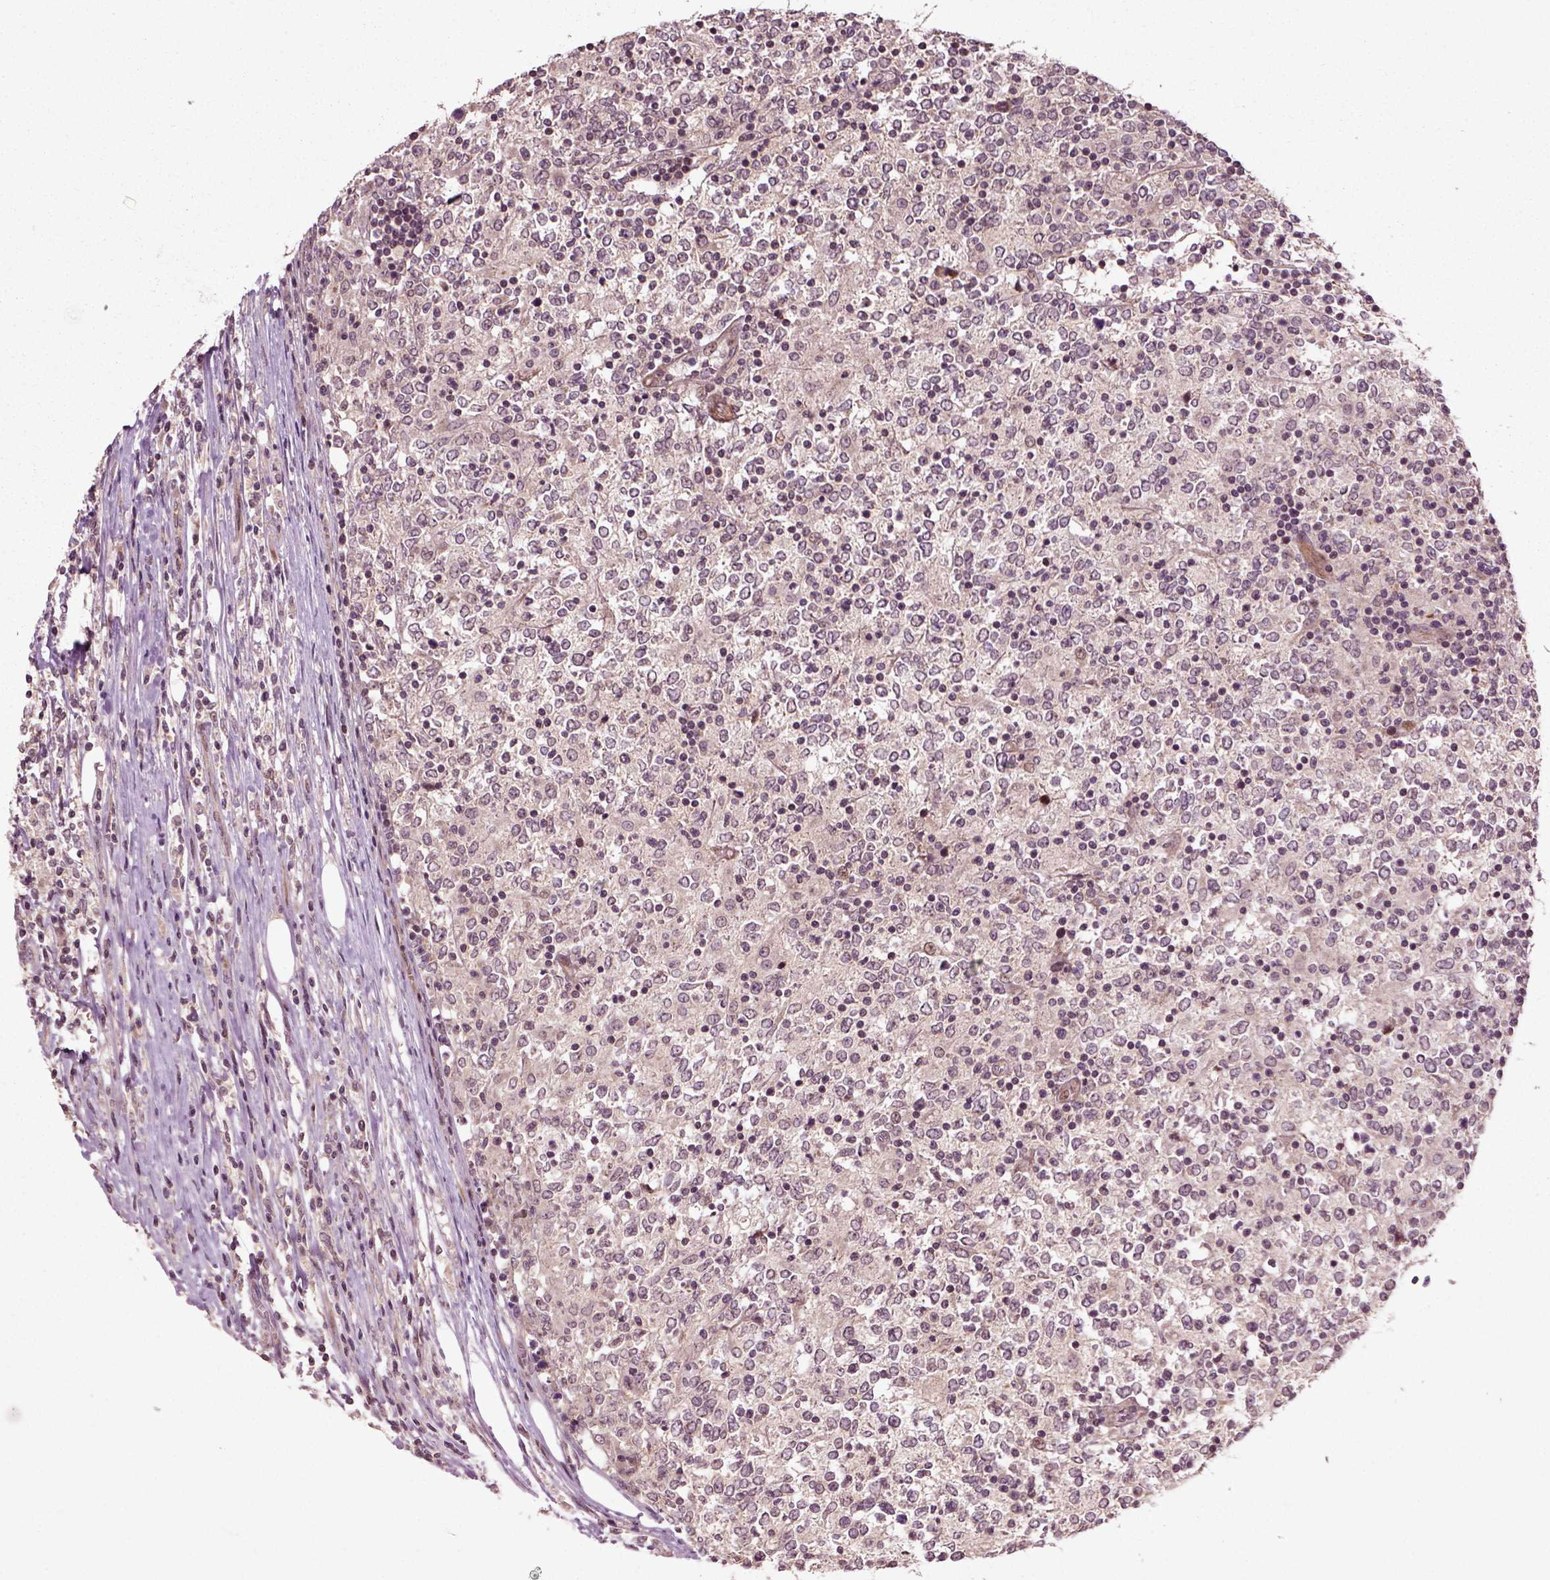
{"staining": {"intensity": "negative", "quantity": "none", "location": "none"}, "tissue": "lymphoma", "cell_type": "Tumor cells", "image_type": "cancer", "snomed": [{"axis": "morphology", "description": "Malignant lymphoma, non-Hodgkin's type, High grade"}, {"axis": "topography", "description": "Lymph node"}], "caption": "A high-resolution histopathology image shows immunohistochemistry (IHC) staining of malignant lymphoma, non-Hodgkin's type (high-grade), which displays no significant expression in tumor cells.", "gene": "PLCD3", "patient": {"sex": "female", "age": 84}}